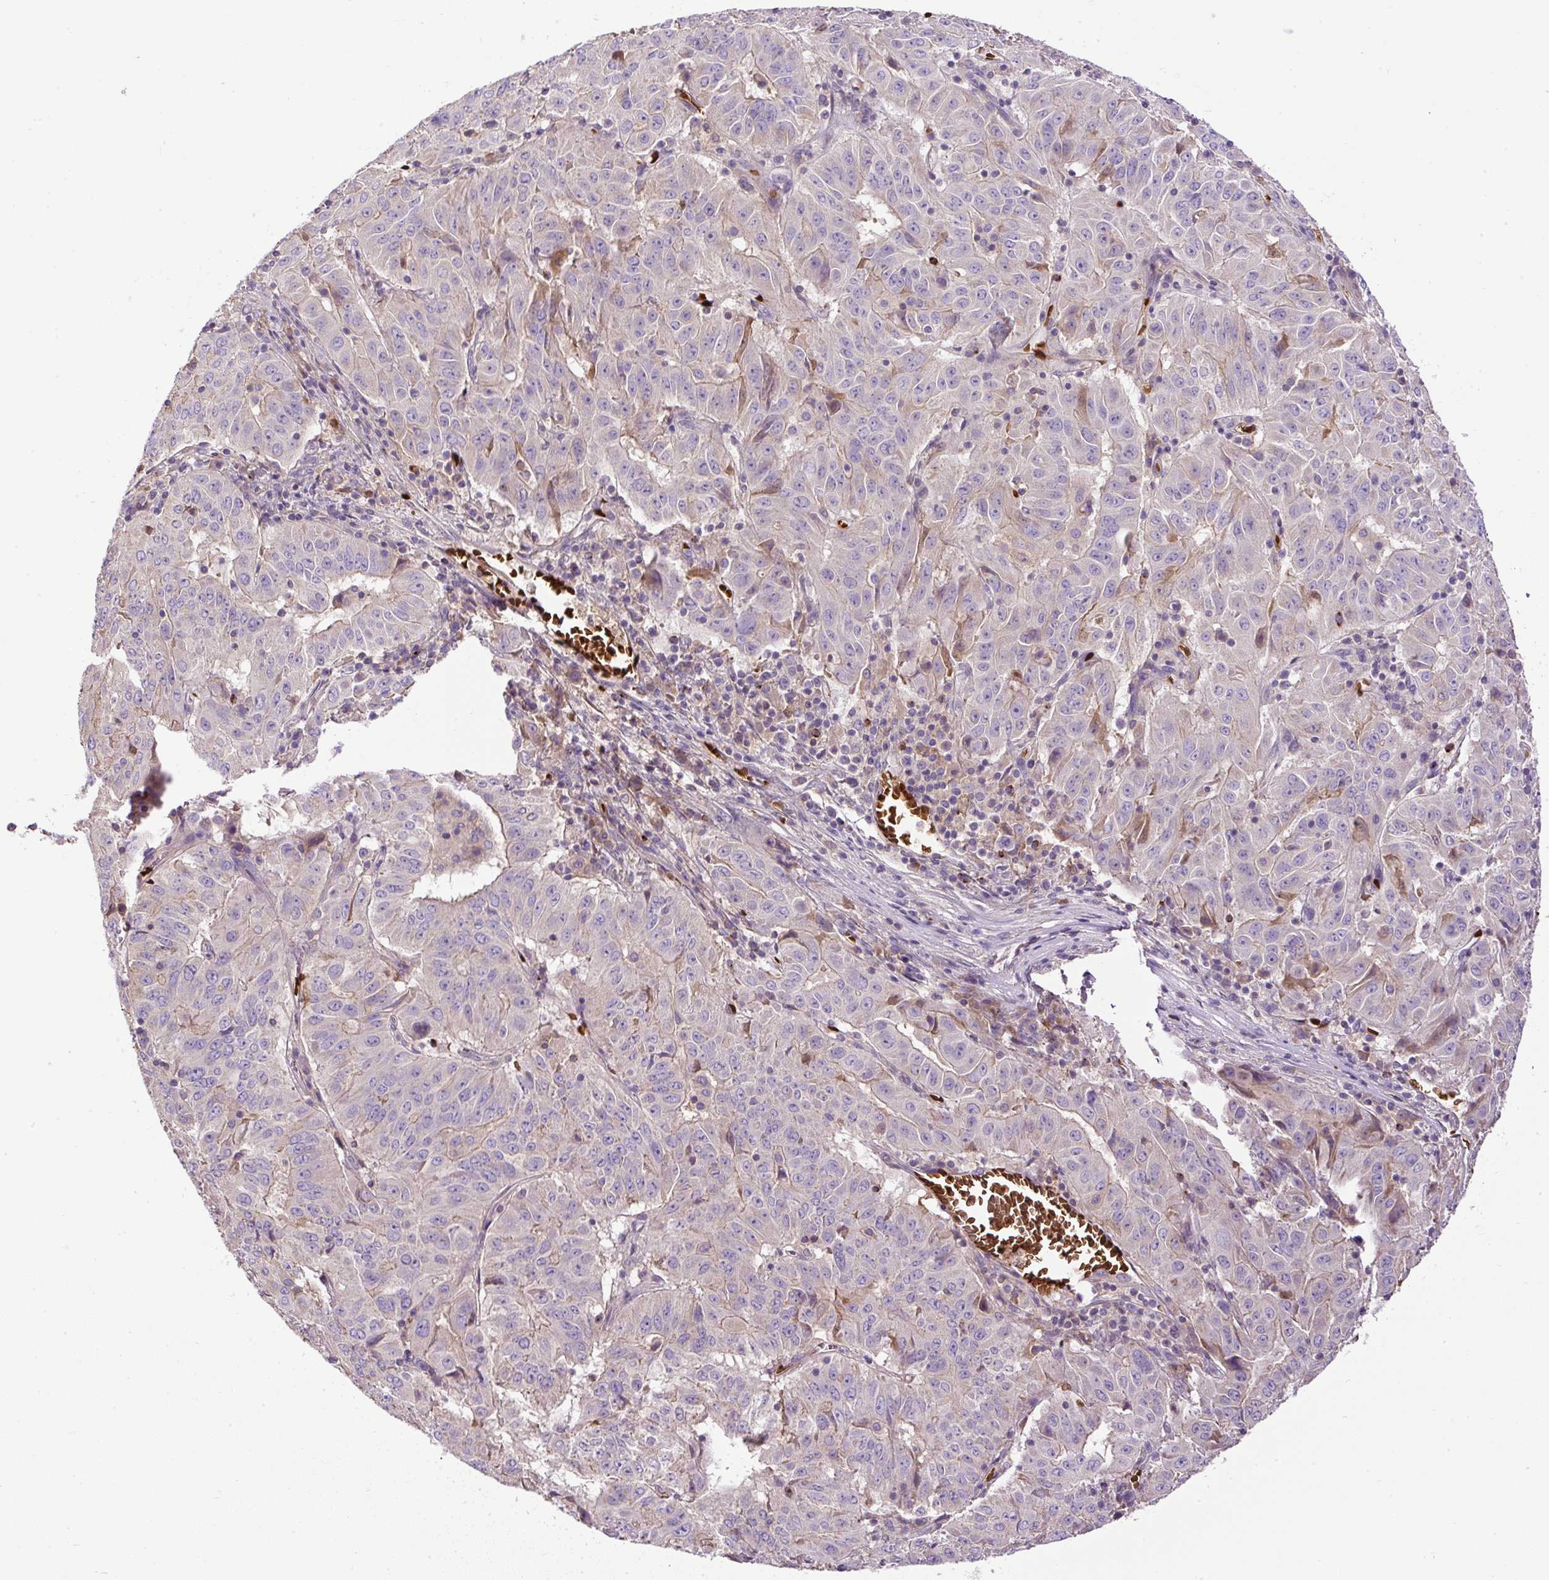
{"staining": {"intensity": "negative", "quantity": "none", "location": "none"}, "tissue": "pancreatic cancer", "cell_type": "Tumor cells", "image_type": "cancer", "snomed": [{"axis": "morphology", "description": "Adenocarcinoma, NOS"}, {"axis": "topography", "description": "Pancreas"}], "caption": "Tumor cells are negative for brown protein staining in adenocarcinoma (pancreatic).", "gene": "CXCL13", "patient": {"sex": "male", "age": 63}}